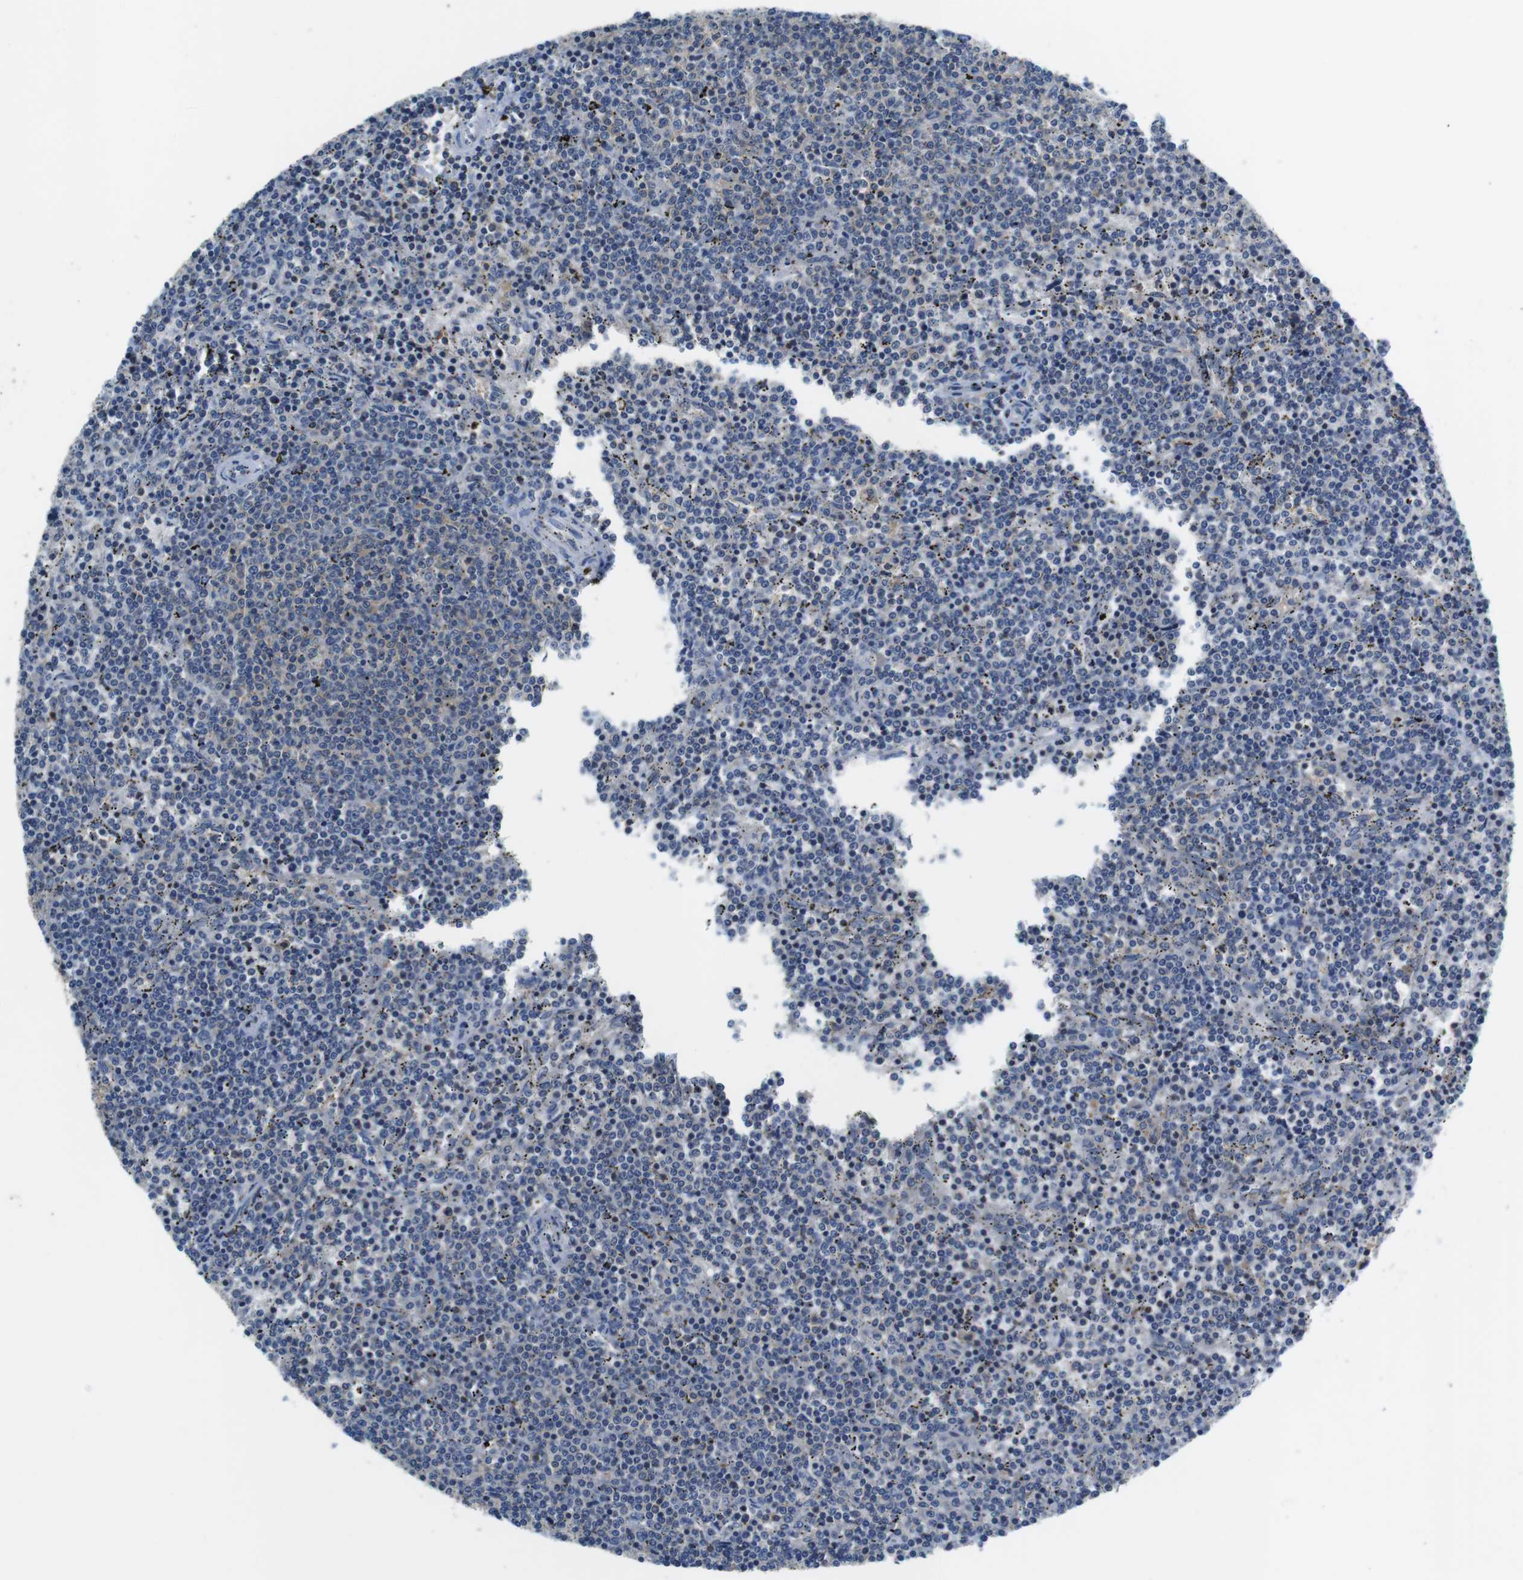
{"staining": {"intensity": "negative", "quantity": "none", "location": "none"}, "tissue": "lymphoma", "cell_type": "Tumor cells", "image_type": "cancer", "snomed": [{"axis": "morphology", "description": "Malignant lymphoma, non-Hodgkin's type, Low grade"}, {"axis": "topography", "description": "Spleen"}], "caption": "Immunohistochemical staining of human malignant lymphoma, non-Hodgkin's type (low-grade) reveals no significant staining in tumor cells.", "gene": "PIK3CD", "patient": {"sex": "female", "age": 50}}